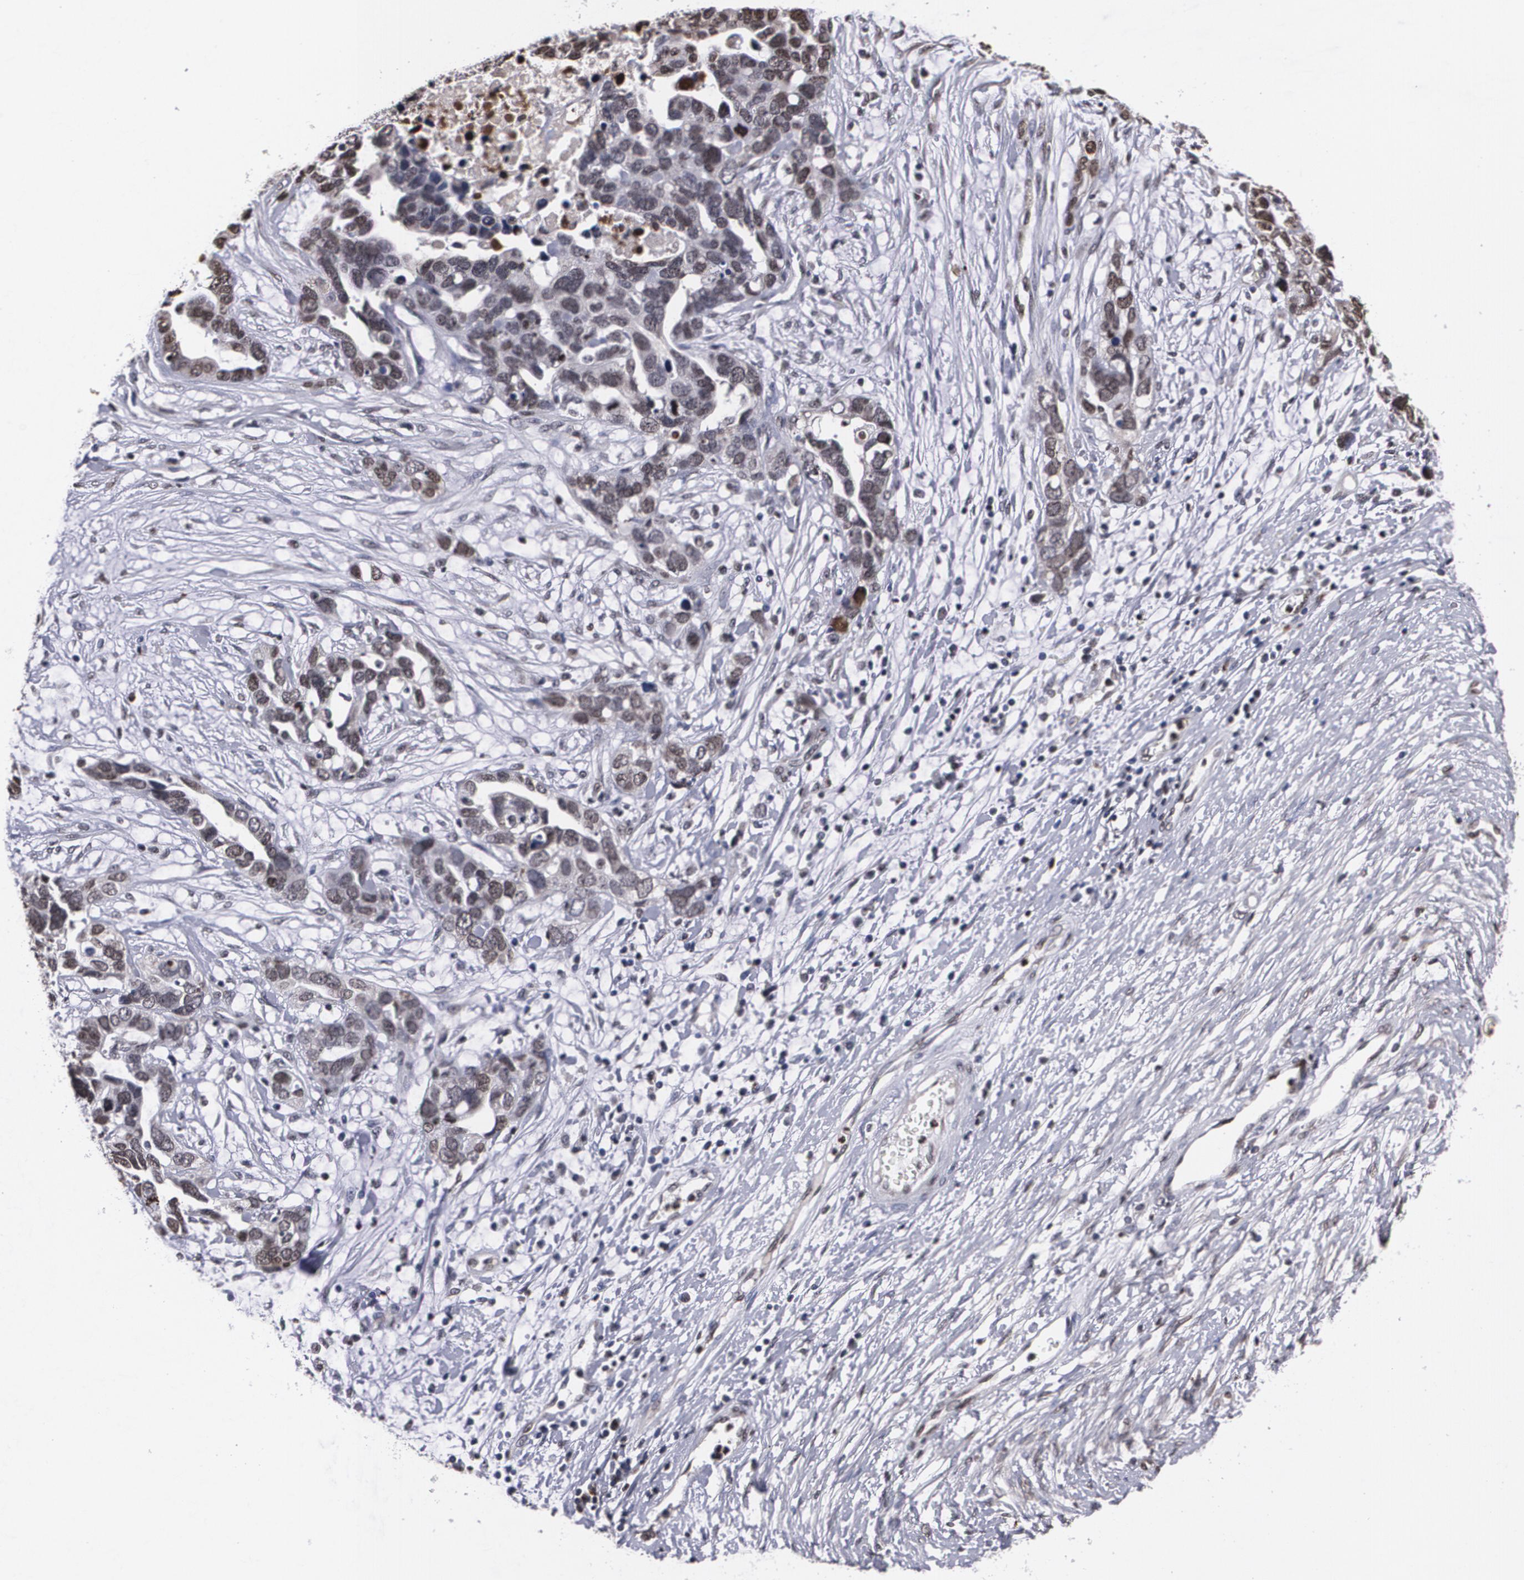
{"staining": {"intensity": "weak", "quantity": "25%-75%", "location": "cytoplasmic/membranous,nuclear"}, "tissue": "ovarian cancer", "cell_type": "Tumor cells", "image_type": "cancer", "snomed": [{"axis": "morphology", "description": "Cystadenocarcinoma, serous, NOS"}, {"axis": "topography", "description": "Ovary"}], "caption": "Weak cytoplasmic/membranous and nuclear staining for a protein is appreciated in about 25%-75% of tumor cells of ovarian cancer using IHC.", "gene": "MVP", "patient": {"sex": "female", "age": 54}}